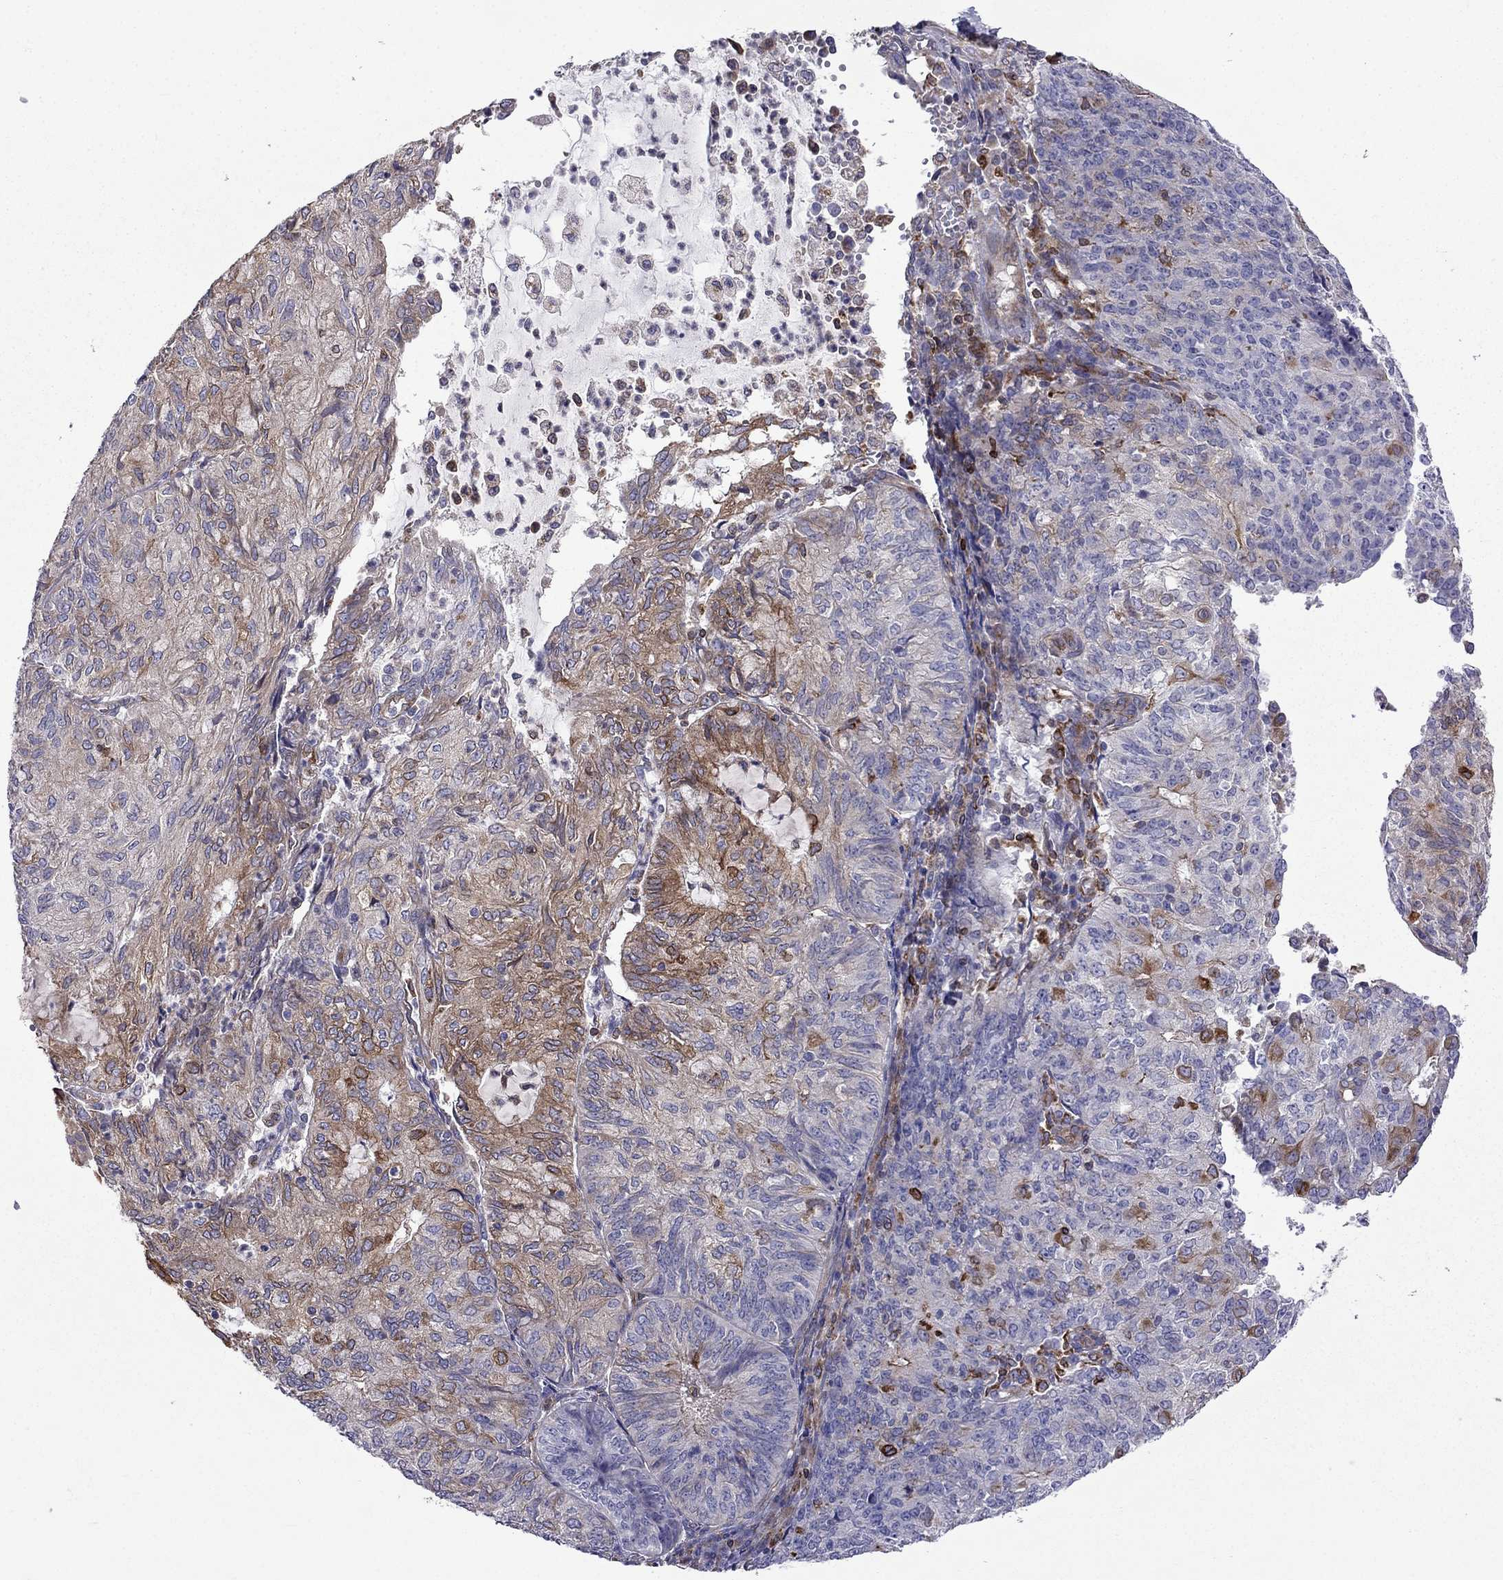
{"staining": {"intensity": "moderate", "quantity": "<25%", "location": "cytoplasmic/membranous"}, "tissue": "endometrial cancer", "cell_type": "Tumor cells", "image_type": "cancer", "snomed": [{"axis": "morphology", "description": "Adenocarcinoma, NOS"}, {"axis": "topography", "description": "Endometrium"}], "caption": "DAB (3,3'-diaminobenzidine) immunohistochemical staining of human adenocarcinoma (endometrial) exhibits moderate cytoplasmic/membranous protein expression in about <25% of tumor cells.", "gene": "GNAL", "patient": {"sex": "female", "age": 82}}